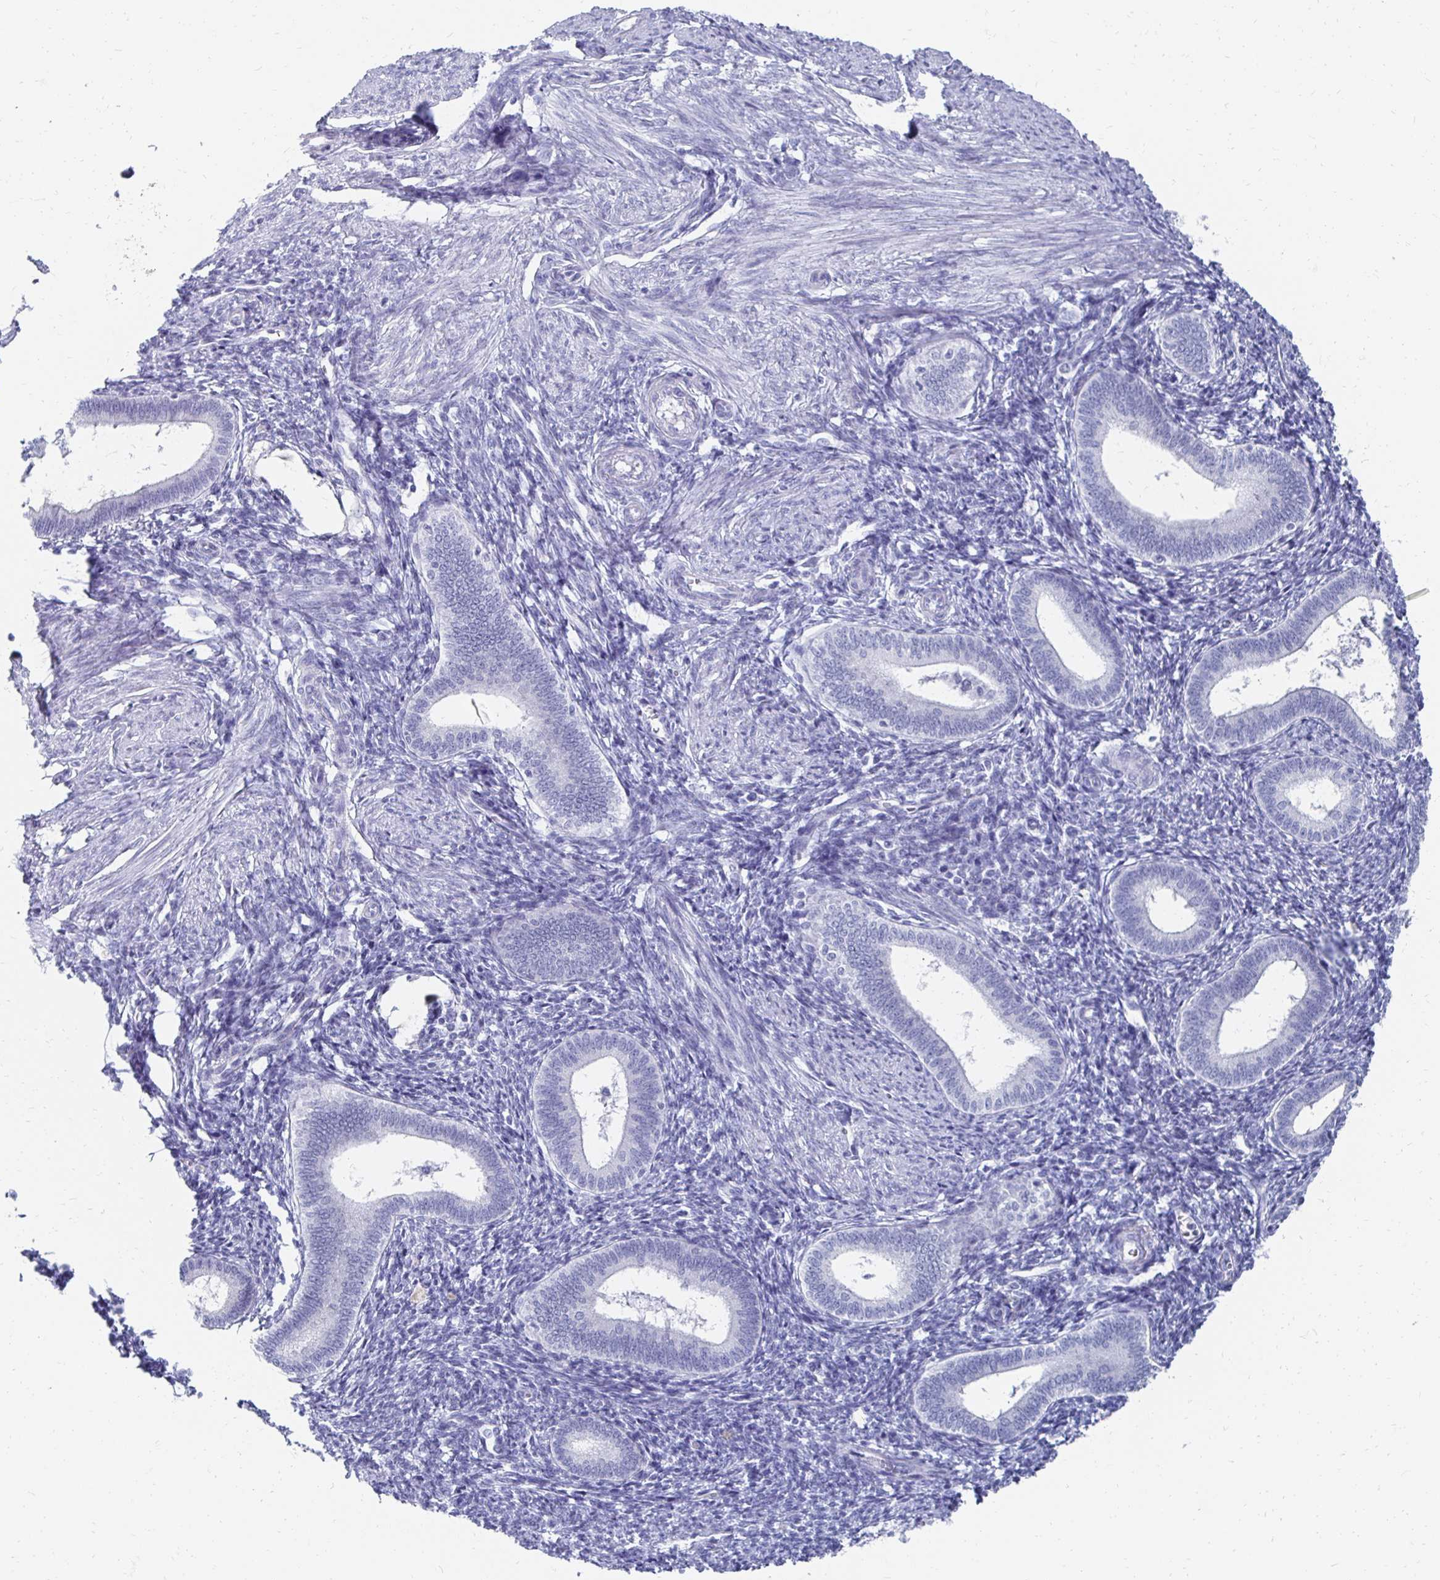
{"staining": {"intensity": "negative", "quantity": "none", "location": "none"}, "tissue": "endometrium", "cell_type": "Cells in endometrial stroma", "image_type": "normal", "snomed": [{"axis": "morphology", "description": "Normal tissue, NOS"}, {"axis": "topography", "description": "Endometrium"}], "caption": "DAB immunohistochemical staining of unremarkable endometrium exhibits no significant positivity in cells in endometrial stroma.", "gene": "SYCP3", "patient": {"sex": "female", "age": 41}}